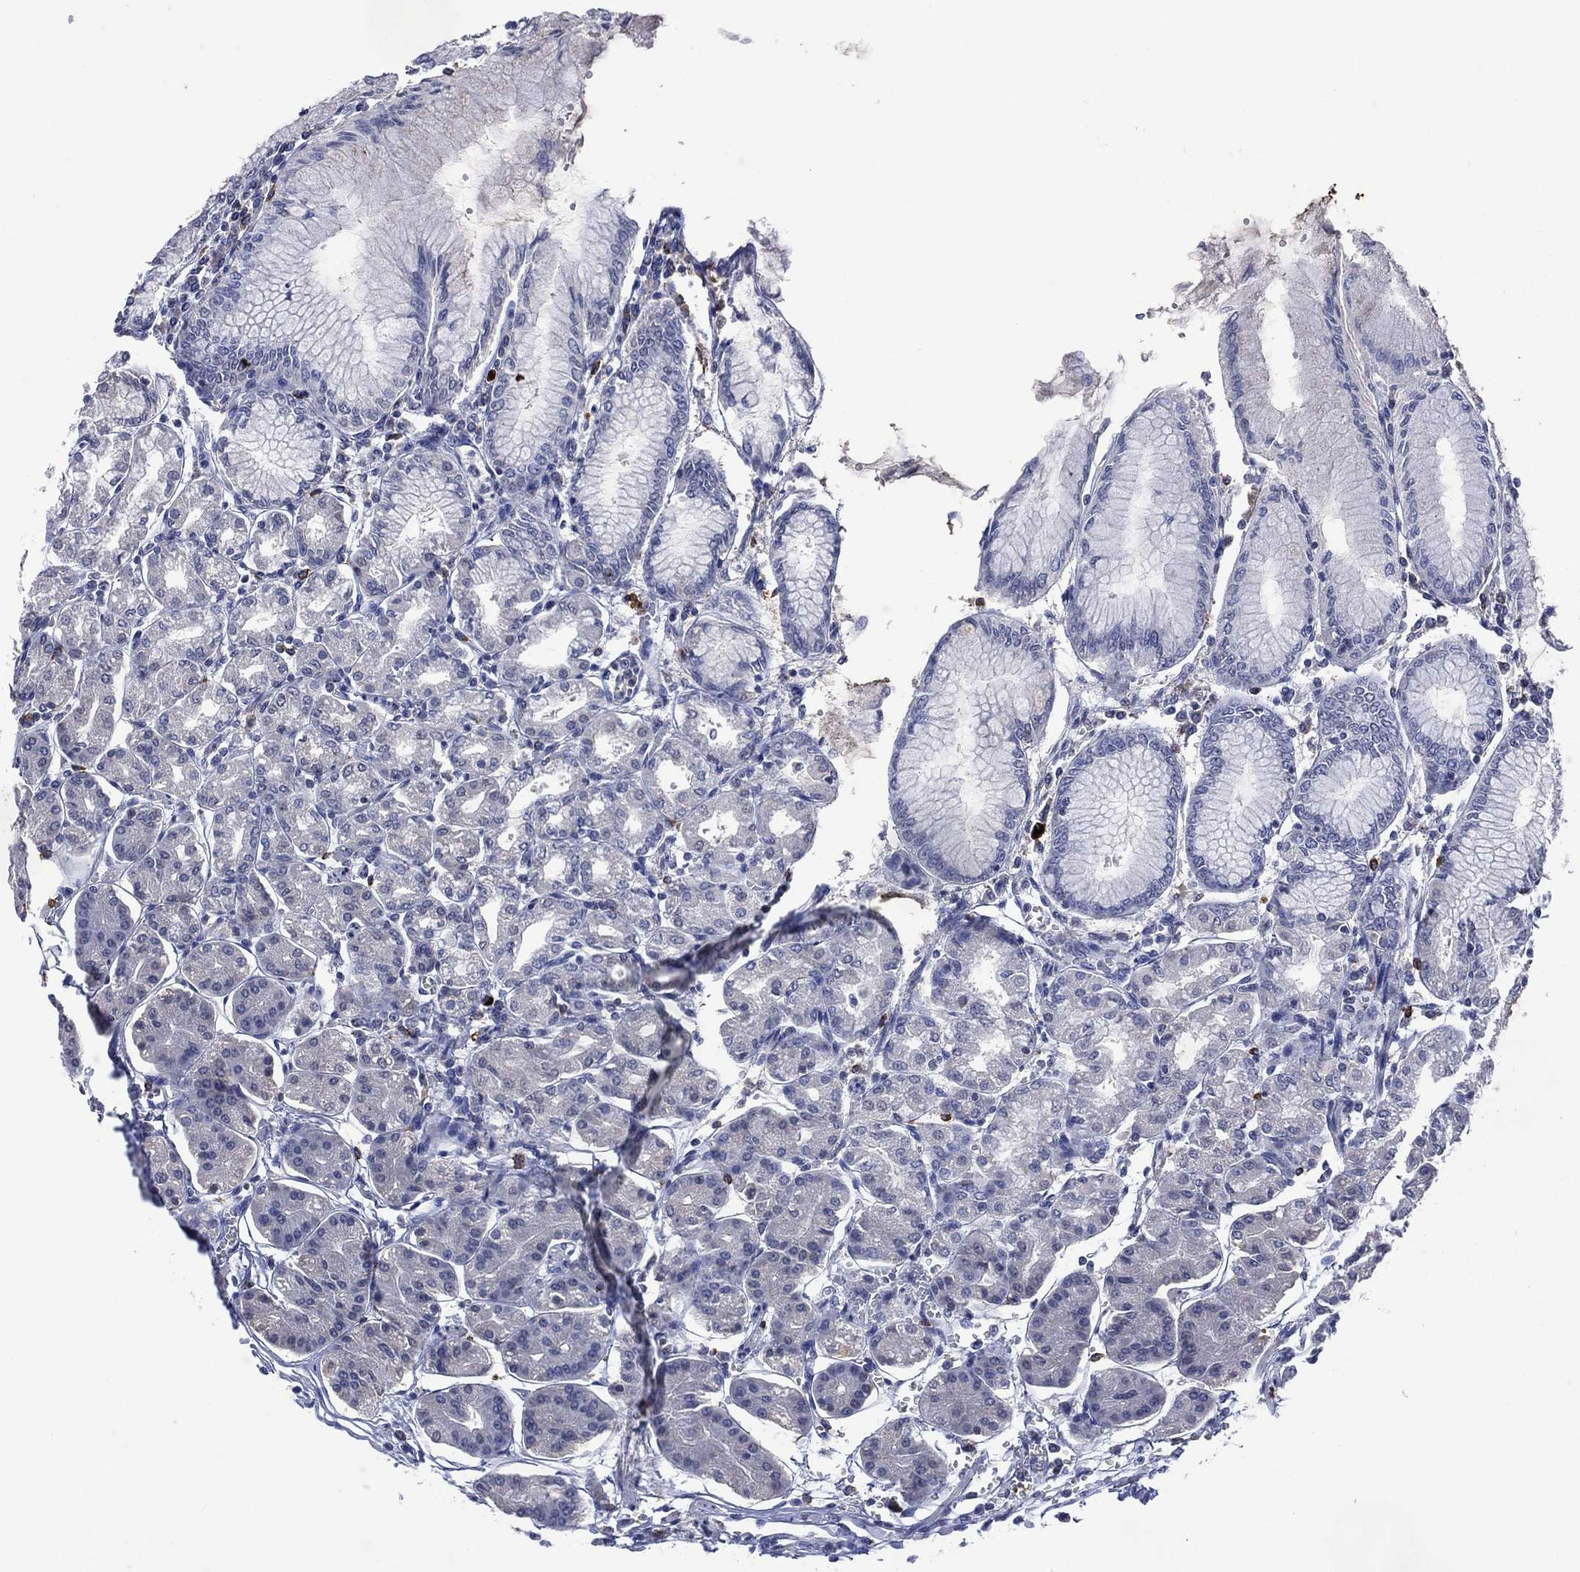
{"staining": {"intensity": "negative", "quantity": "none", "location": "none"}, "tissue": "stomach", "cell_type": "Glandular cells", "image_type": "normal", "snomed": [{"axis": "morphology", "description": "Normal tissue, NOS"}, {"axis": "topography", "description": "Skeletal muscle"}, {"axis": "topography", "description": "Stomach"}], "caption": "Immunohistochemical staining of unremarkable stomach demonstrates no significant expression in glandular cells. (Stains: DAB (3,3'-diaminobenzidine) IHC with hematoxylin counter stain, Microscopy: brightfield microscopy at high magnification).", "gene": "ASB10", "patient": {"sex": "female", "age": 57}}